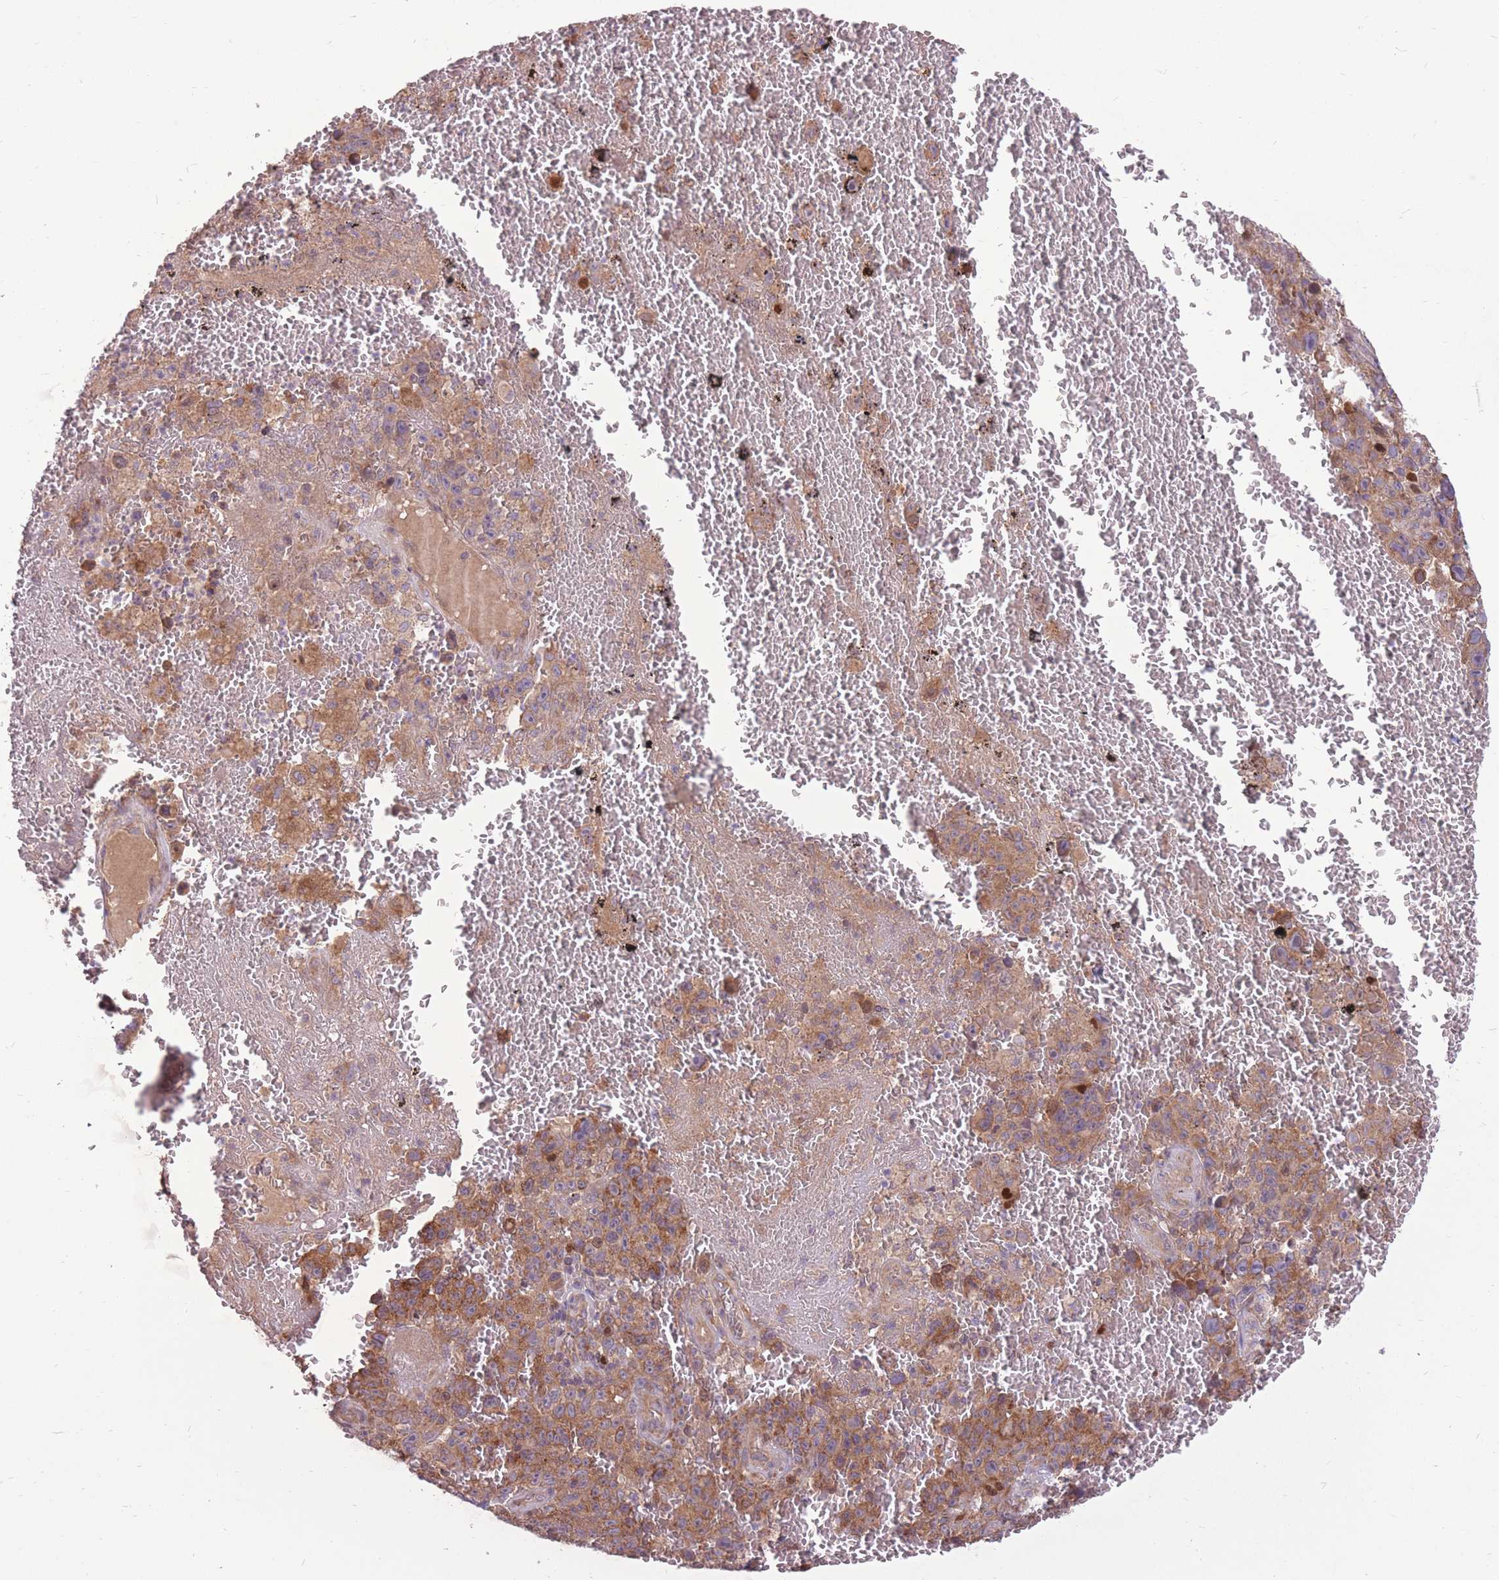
{"staining": {"intensity": "moderate", "quantity": ">75%", "location": "cytoplasmic/membranous,nuclear"}, "tissue": "melanoma", "cell_type": "Tumor cells", "image_type": "cancer", "snomed": [{"axis": "morphology", "description": "Malignant melanoma, NOS"}, {"axis": "topography", "description": "Skin"}], "caption": "This is an image of immunohistochemistry staining of malignant melanoma, which shows moderate expression in the cytoplasmic/membranous and nuclear of tumor cells.", "gene": "GMNN", "patient": {"sex": "female", "age": 82}}